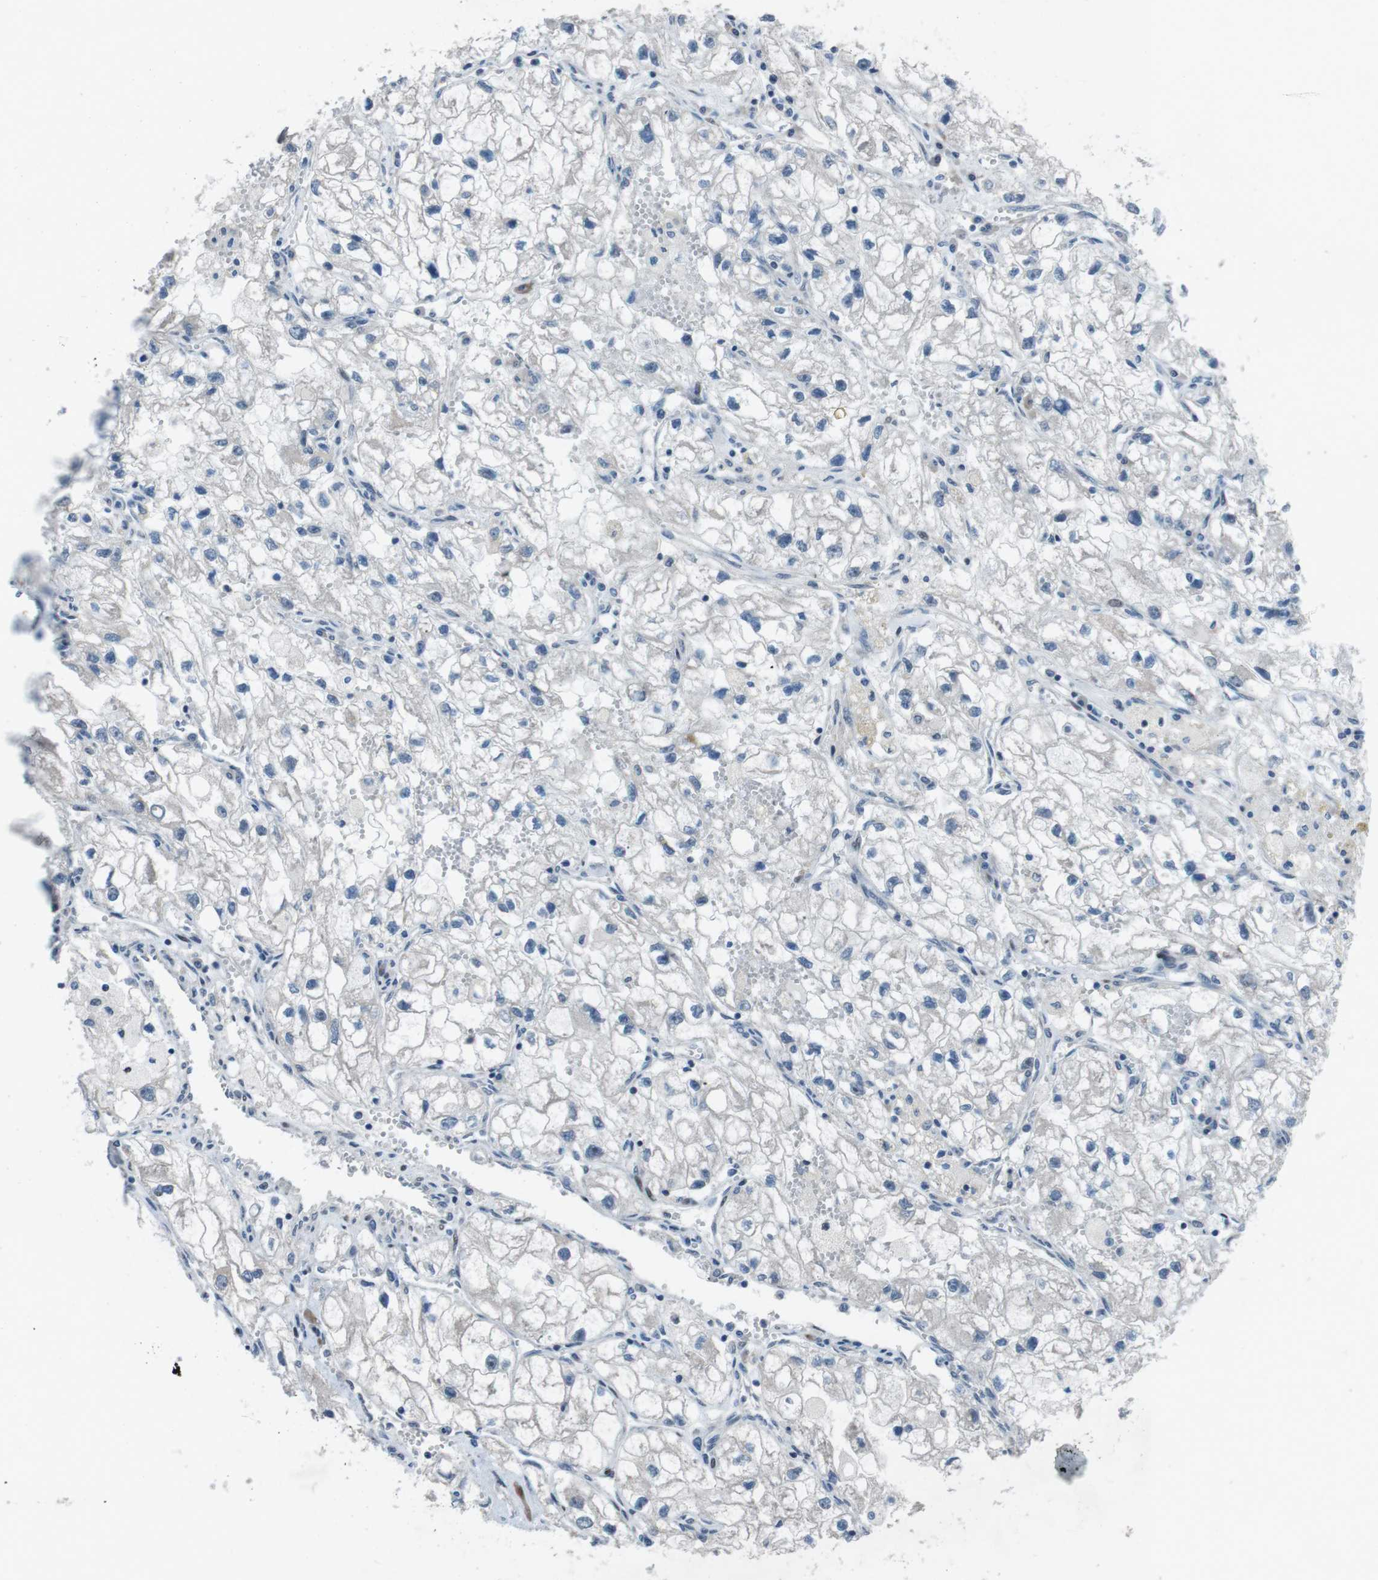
{"staining": {"intensity": "negative", "quantity": "none", "location": "none"}, "tissue": "renal cancer", "cell_type": "Tumor cells", "image_type": "cancer", "snomed": [{"axis": "morphology", "description": "Adenocarcinoma, NOS"}, {"axis": "topography", "description": "Kidney"}], "caption": "This is an immunohistochemistry histopathology image of adenocarcinoma (renal). There is no staining in tumor cells.", "gene": "PBRM1", "patient": {"sex": "female", "age": 70}}